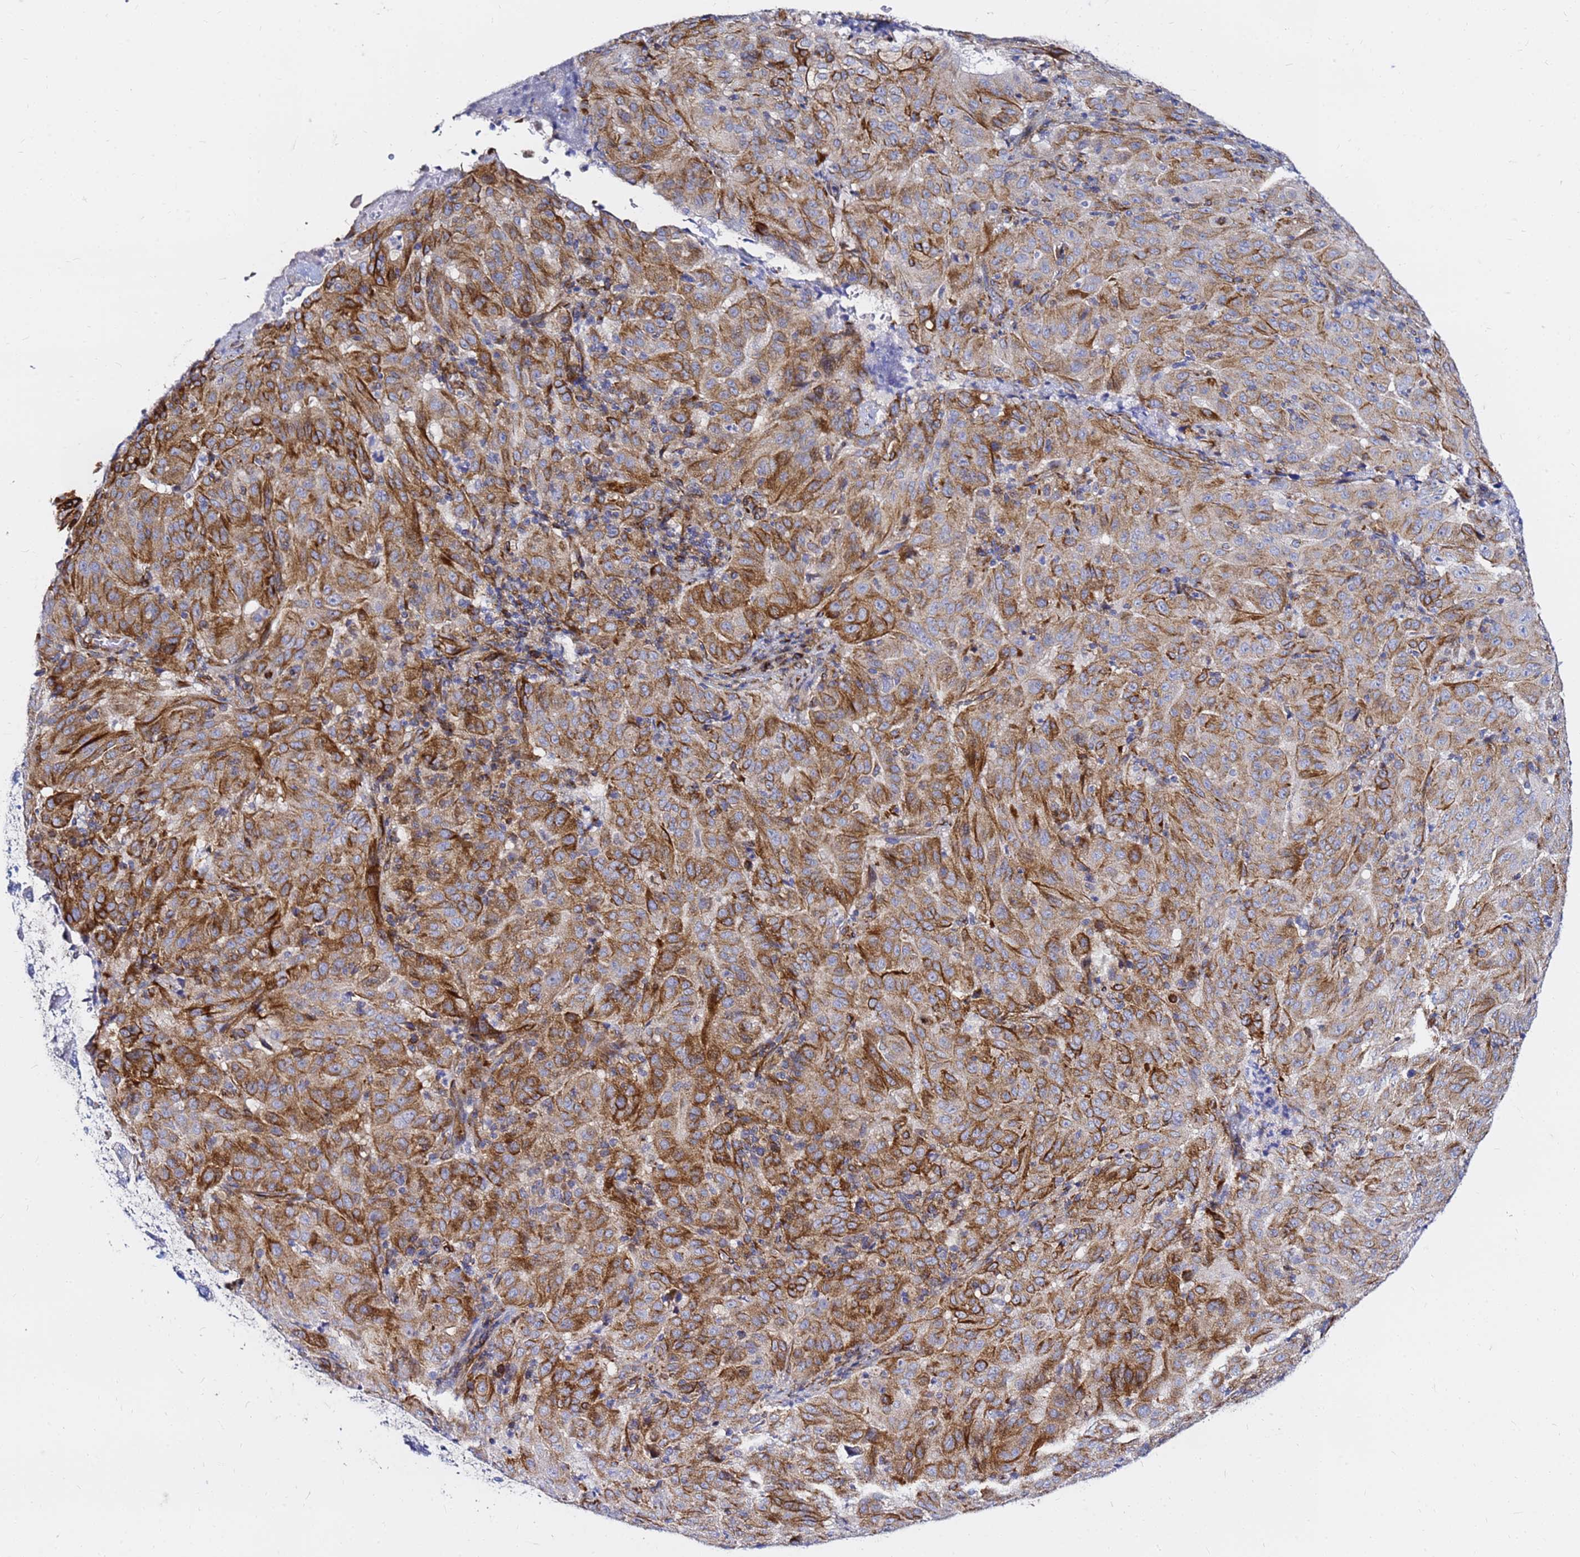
{"staining": {"intensity": "moderate", "quantity": ">75%", "location": "cytoplasmic/membranous"}, "tissue": "pancreatic cancer", "cell_type": "Tumor cells", "image_type": "cancer", "snomed": [{"axis": "morphology", "description": "Adenocarcinoma, NOS"}, {"axis": "topography", "description": "Pancreas"}], "caption": "A micrograph showing moderate cytoplasmic/membranous staining in approximately >75% of tumor cells in pancreatic cancer (adenocarcinoma), as visualized by brown immunohistochemical staining.", "gene": "TUBA8", "patient": {"sex": "male", "age": 63}}